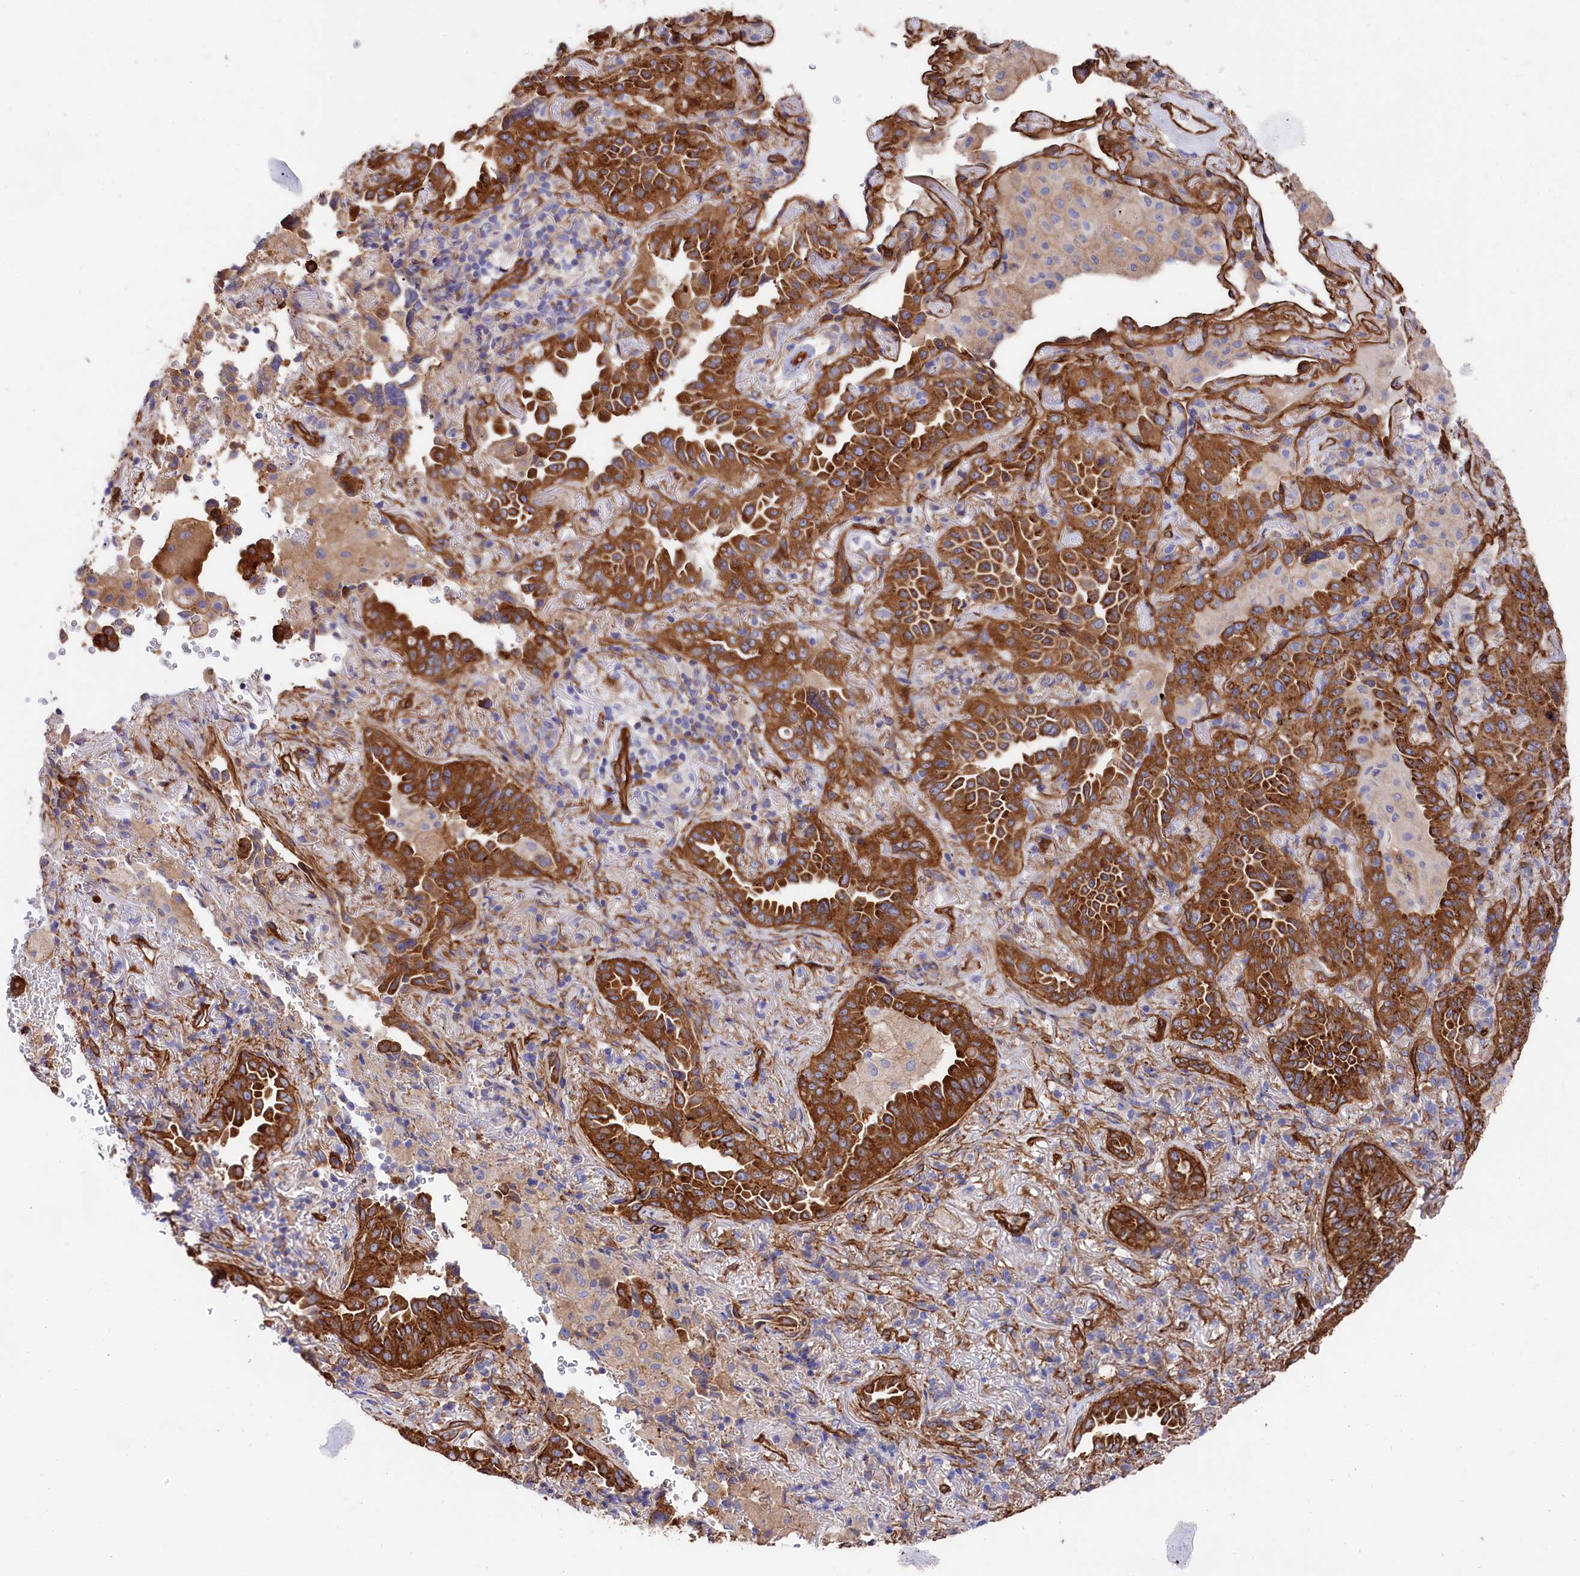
{"staining": {"intensity": "strong", "quantity": ">75%", "location": "cytoplasmic/membranous"}, "tissue": "lung cancer", "cell_type": "Tumor cells", "image_type": "cancer", "snomed": [{"axis": "morphology", "description": "Adenocarcinoma, NOS"}, {"axis": "topography", "description": "Lung"}], "caption": "Tumor cells display strong cytoplasmic/membranous positivity in about >75% of cells in lung cancer (adenocarcinoma).", "gene": "TNKS1BP1", "patient": {"sex": "female", "age": 69}}